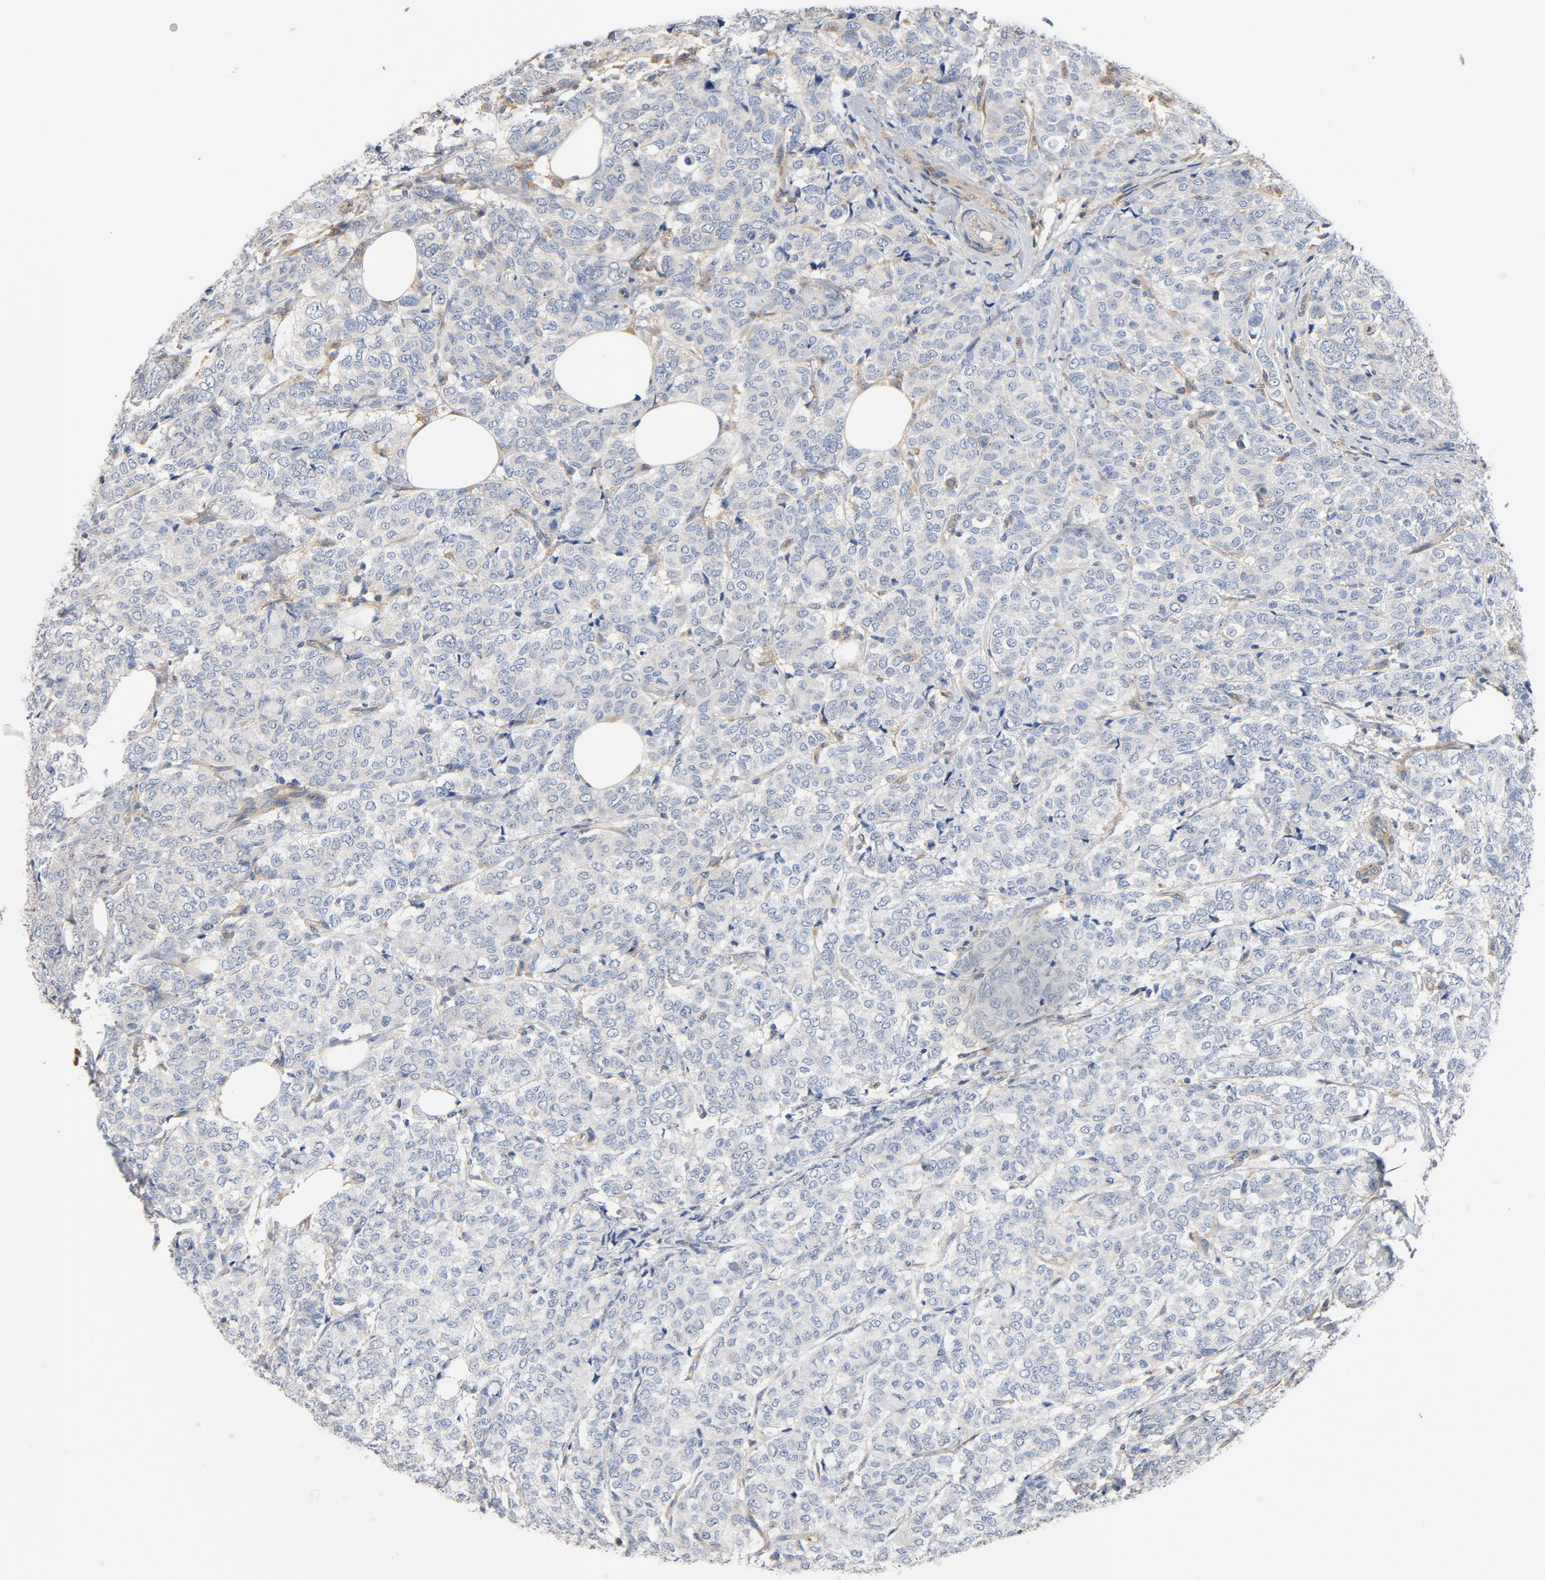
{"staining": {"intensity": "negative", "quantity": "none", "location": "none"}, "tissue": "breast cancer", "cell_type": "Tumor cells", "image_type": "cancer", "snomed": [{"axis": "morphology", "description": "Lobular carcinoma"}, {"axis": "topography", "description": "Breast"}], "caption": "Lobular carcinoma (breast) stained for a protein using immunohistochemistry demonstrates no expression tumor cells.", "gene": "ILK", "patient": {"sex": "female", "age": 60}}